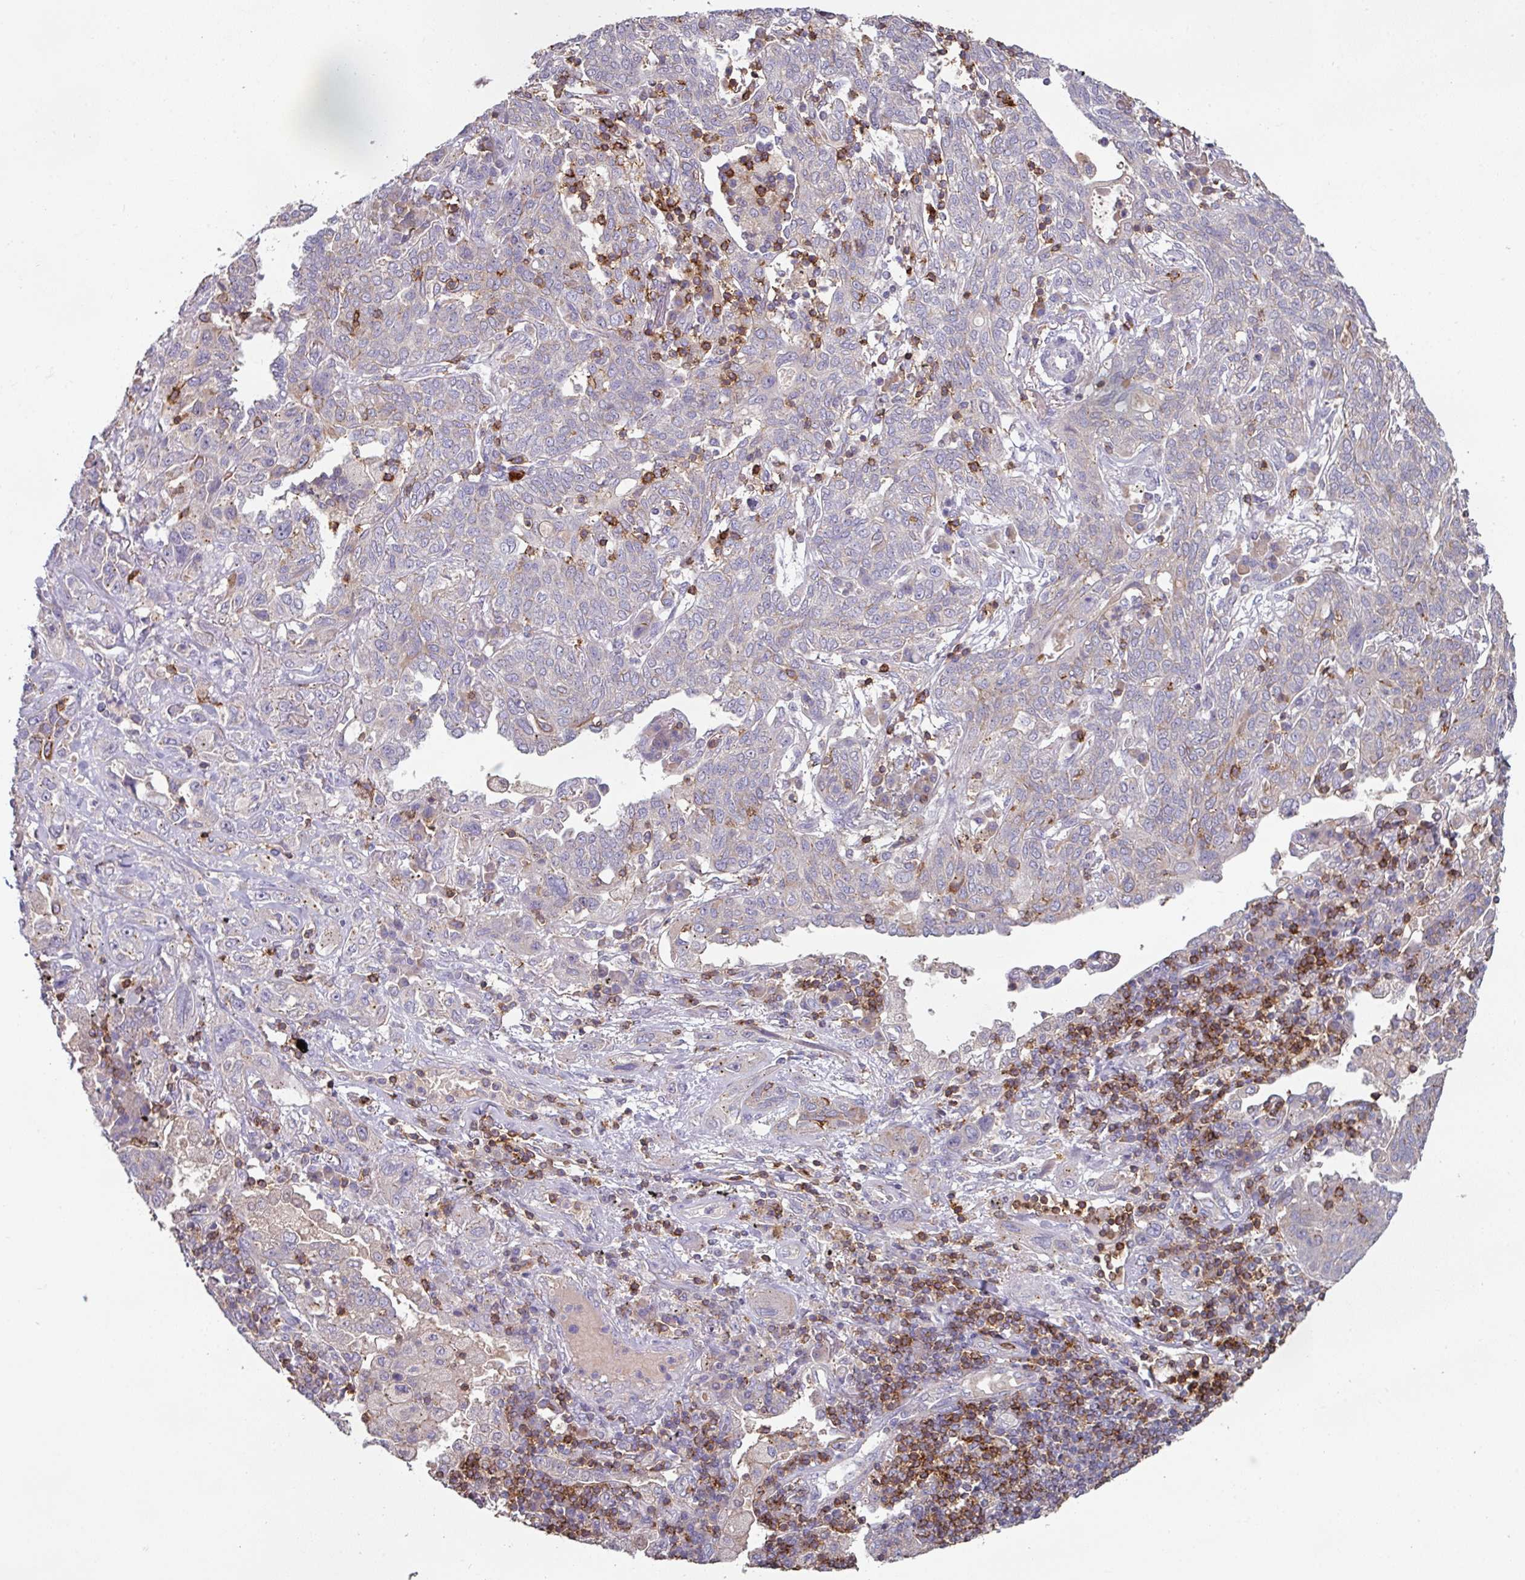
{"staining": {"intensity": "weak", "quantity": "<25%", "location": "cytoplasmic/membranous"}, "tissue": "lung cancer", "cell_type": "Tumor cells", "image_type": "cancer", "snomed": [{"axis": "morphology", "description": "Squamous cell carcinoma, NOS"}, {"axis": "topography", "description": "Lung"}], "caption": "Tumor cells are negative for protein expression in human lung cancer. (IHC, brightfield microscopy, high magnification).", "gene": "CD3G", "patient": {"sex": "female", "age": 70}}